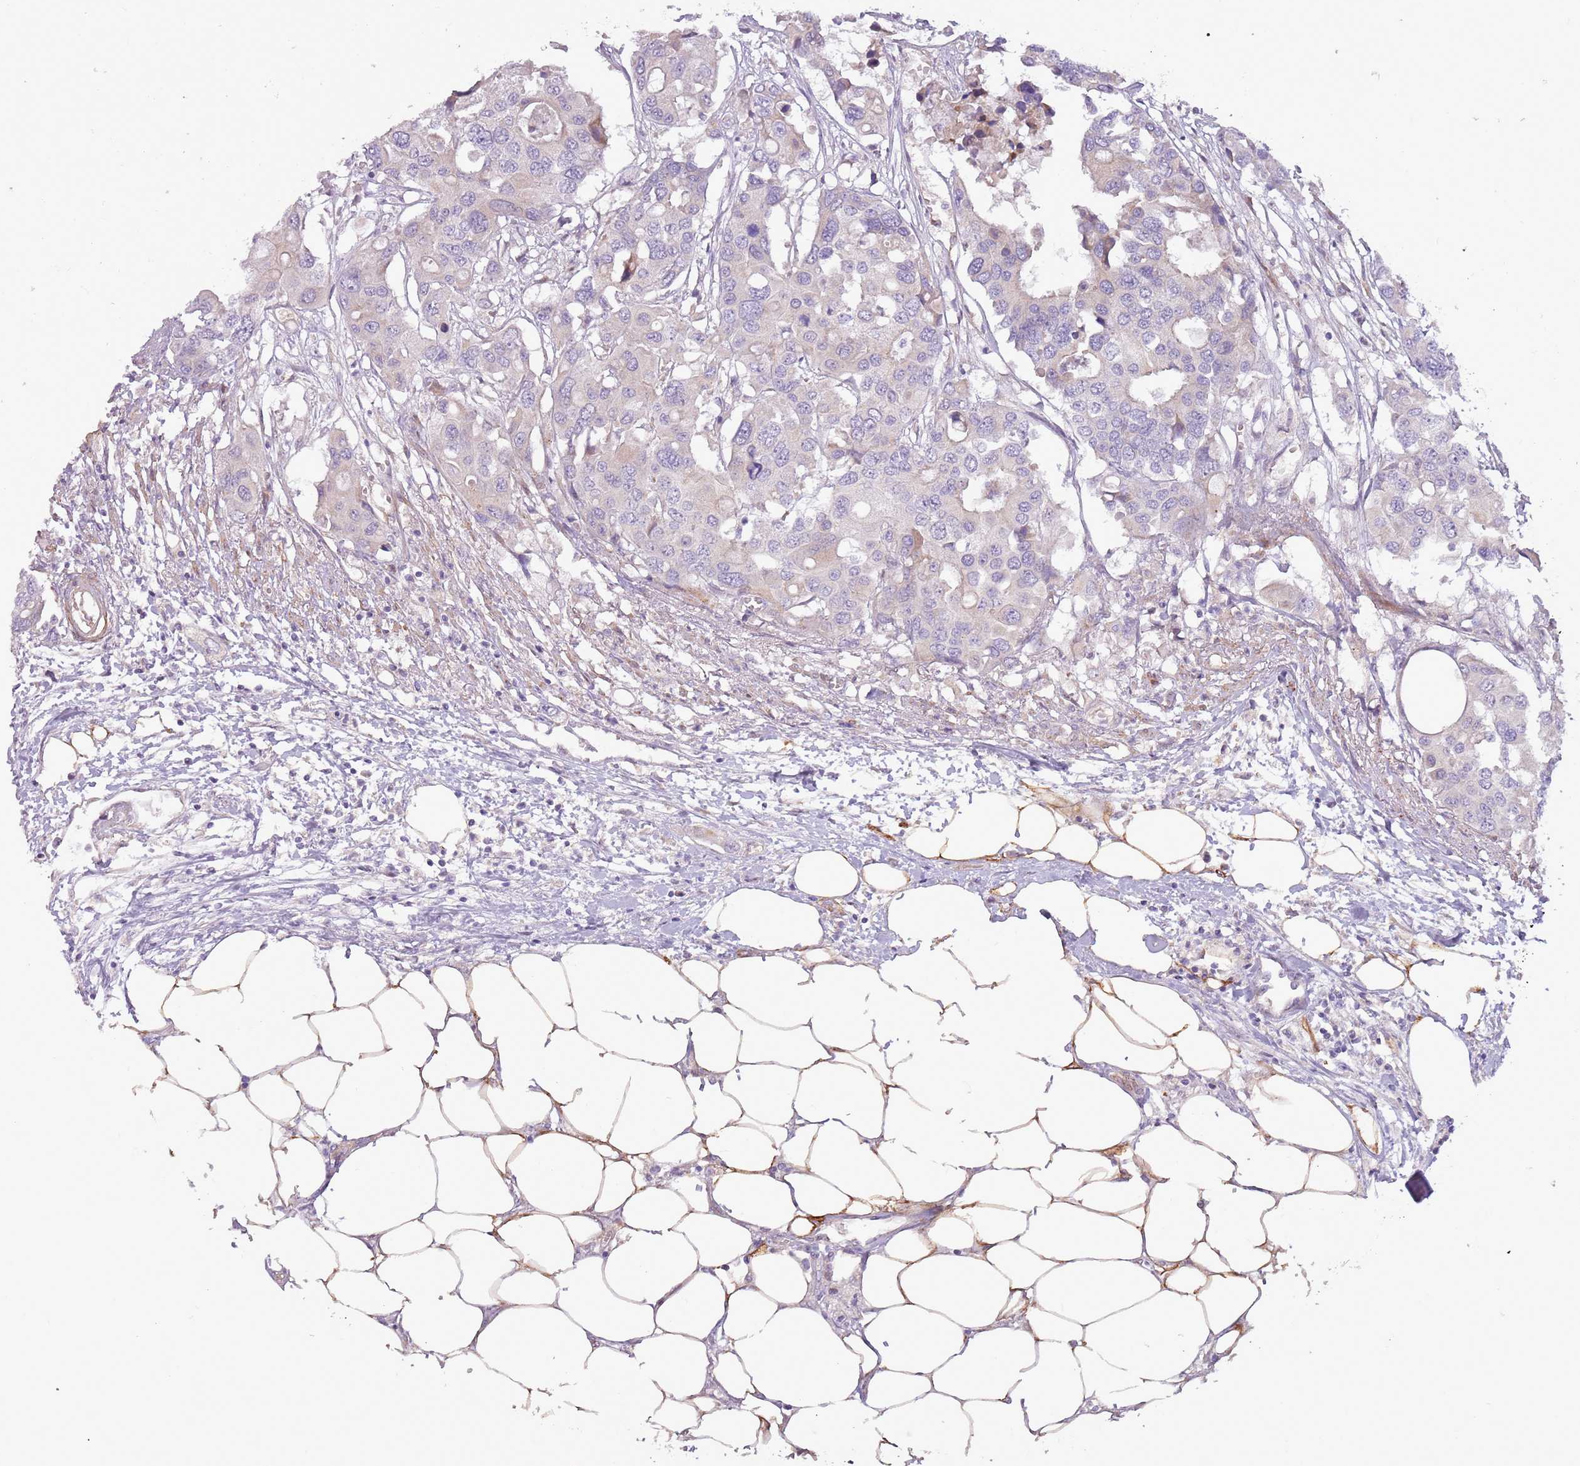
{"staining": {"intensity": "negative", "quantity": "none", "location": "none"}, "tissue": "colorectal cancer", "cell_type": "Tumor cells", "image_type": "cancer", "snomed": [{"axis": "morphology", "description": "Adenocarcinoma, NOS"}, {"axis": "topography", "description": "Colon"}], "caption": "IHC image of colorectal adenocarcinoma stained for a protein (brown), which reveals no staining in tumor cells. Brightfield microscopy of immunohistochemistry stained with DAB (brown) and hematoxylin (blue), captured at high magnification.", "gene": "MRO", "patient": {"sex": "male", "age": 77}}